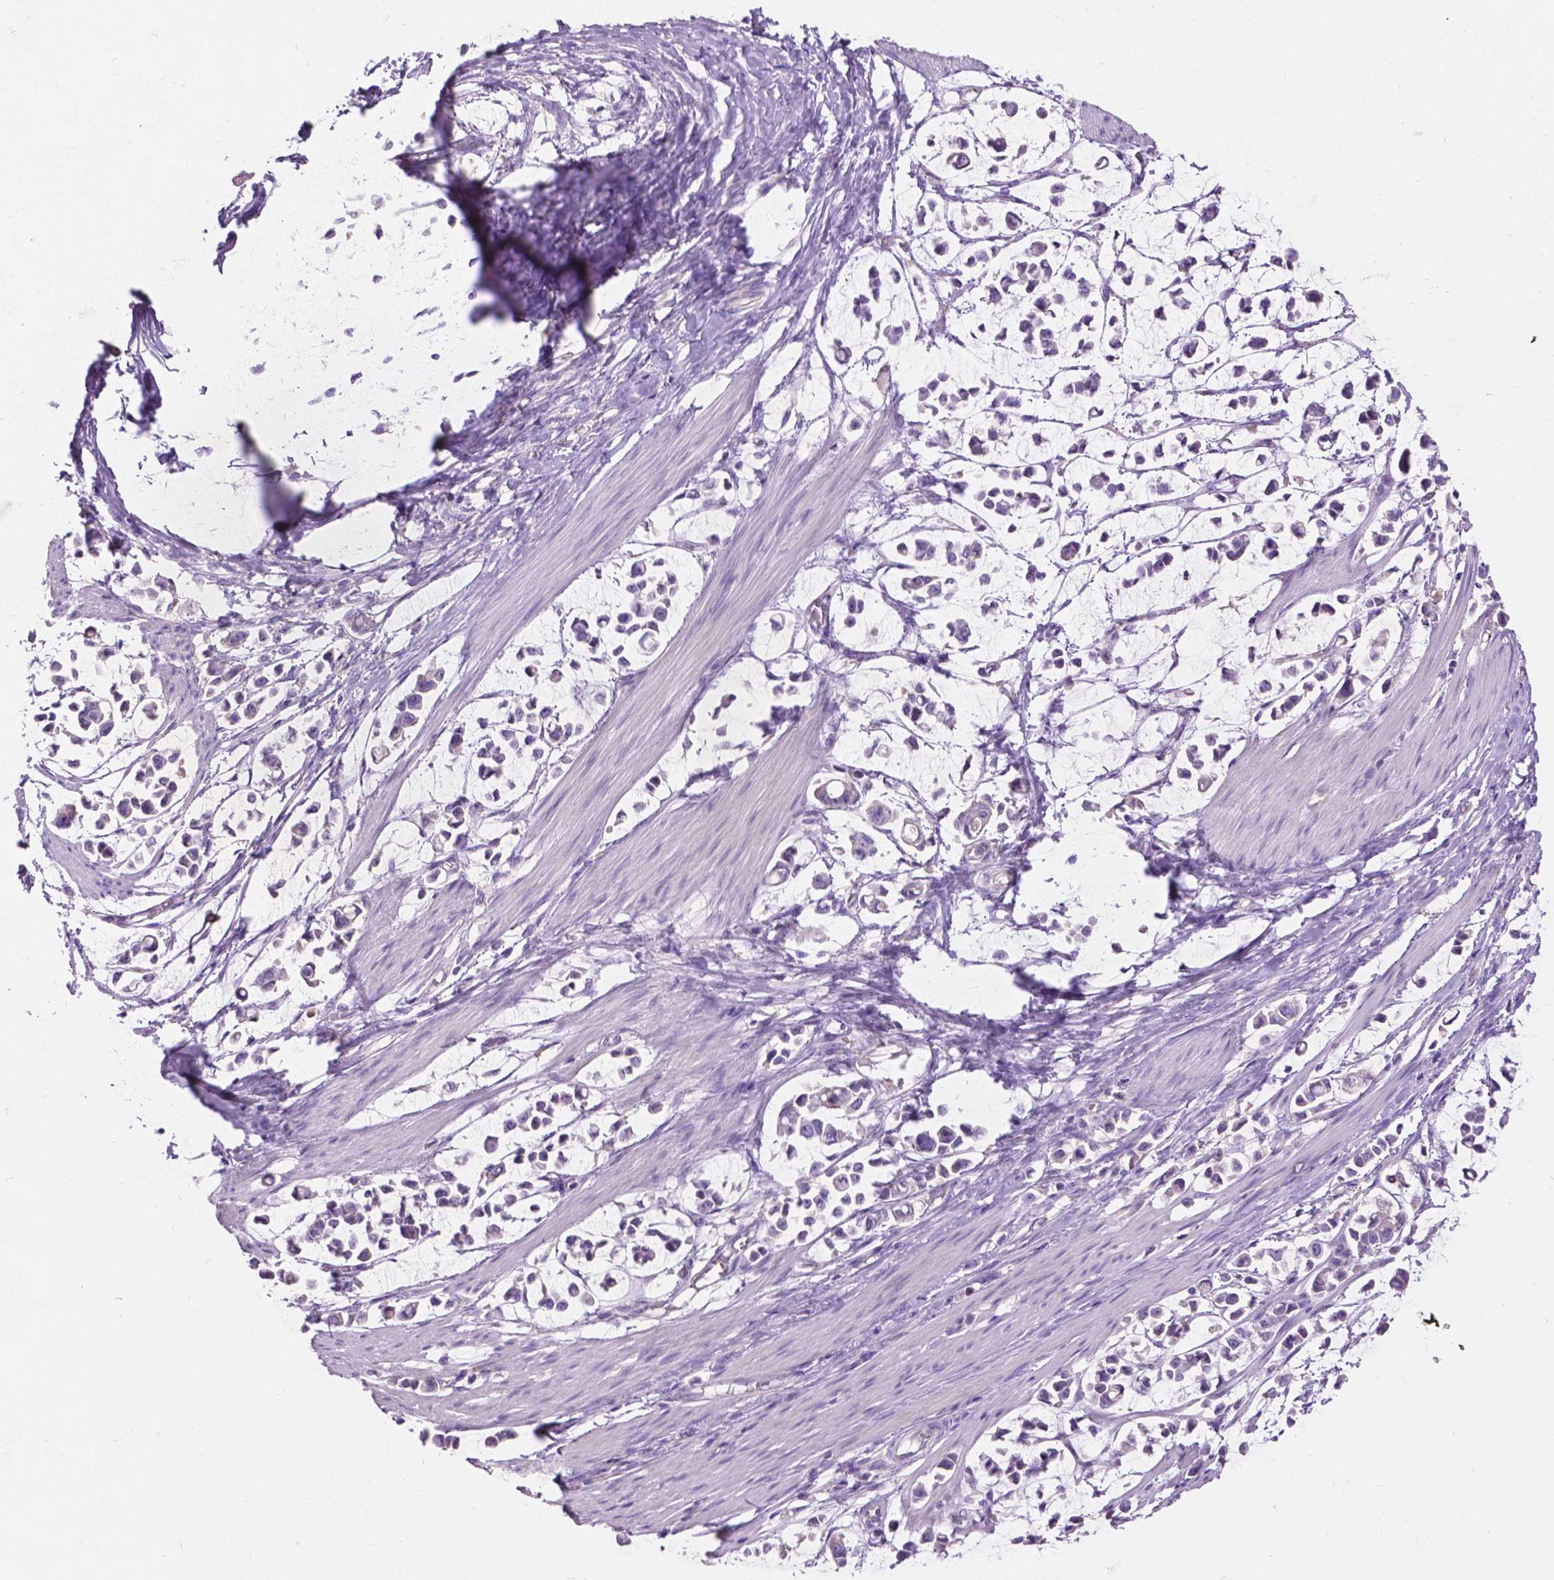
{"staining": {"intensity": "negative", "quantity": "none", "location": "none"}, "tissue": "stomach cancer", "cell_type": "Tumor cells", "image_type": "cancer", "snomed": [{"axis": "morphology", "description": "Adenocarcinoma, NOS"}, {"axis": "topography", "description": "Stomach"}], "caption": "A photomicrograph of human stomach cancer is negative for staining in tumor cells.", "gene": "NOXO1", "patient": {"sex": "male", "age": 82}}